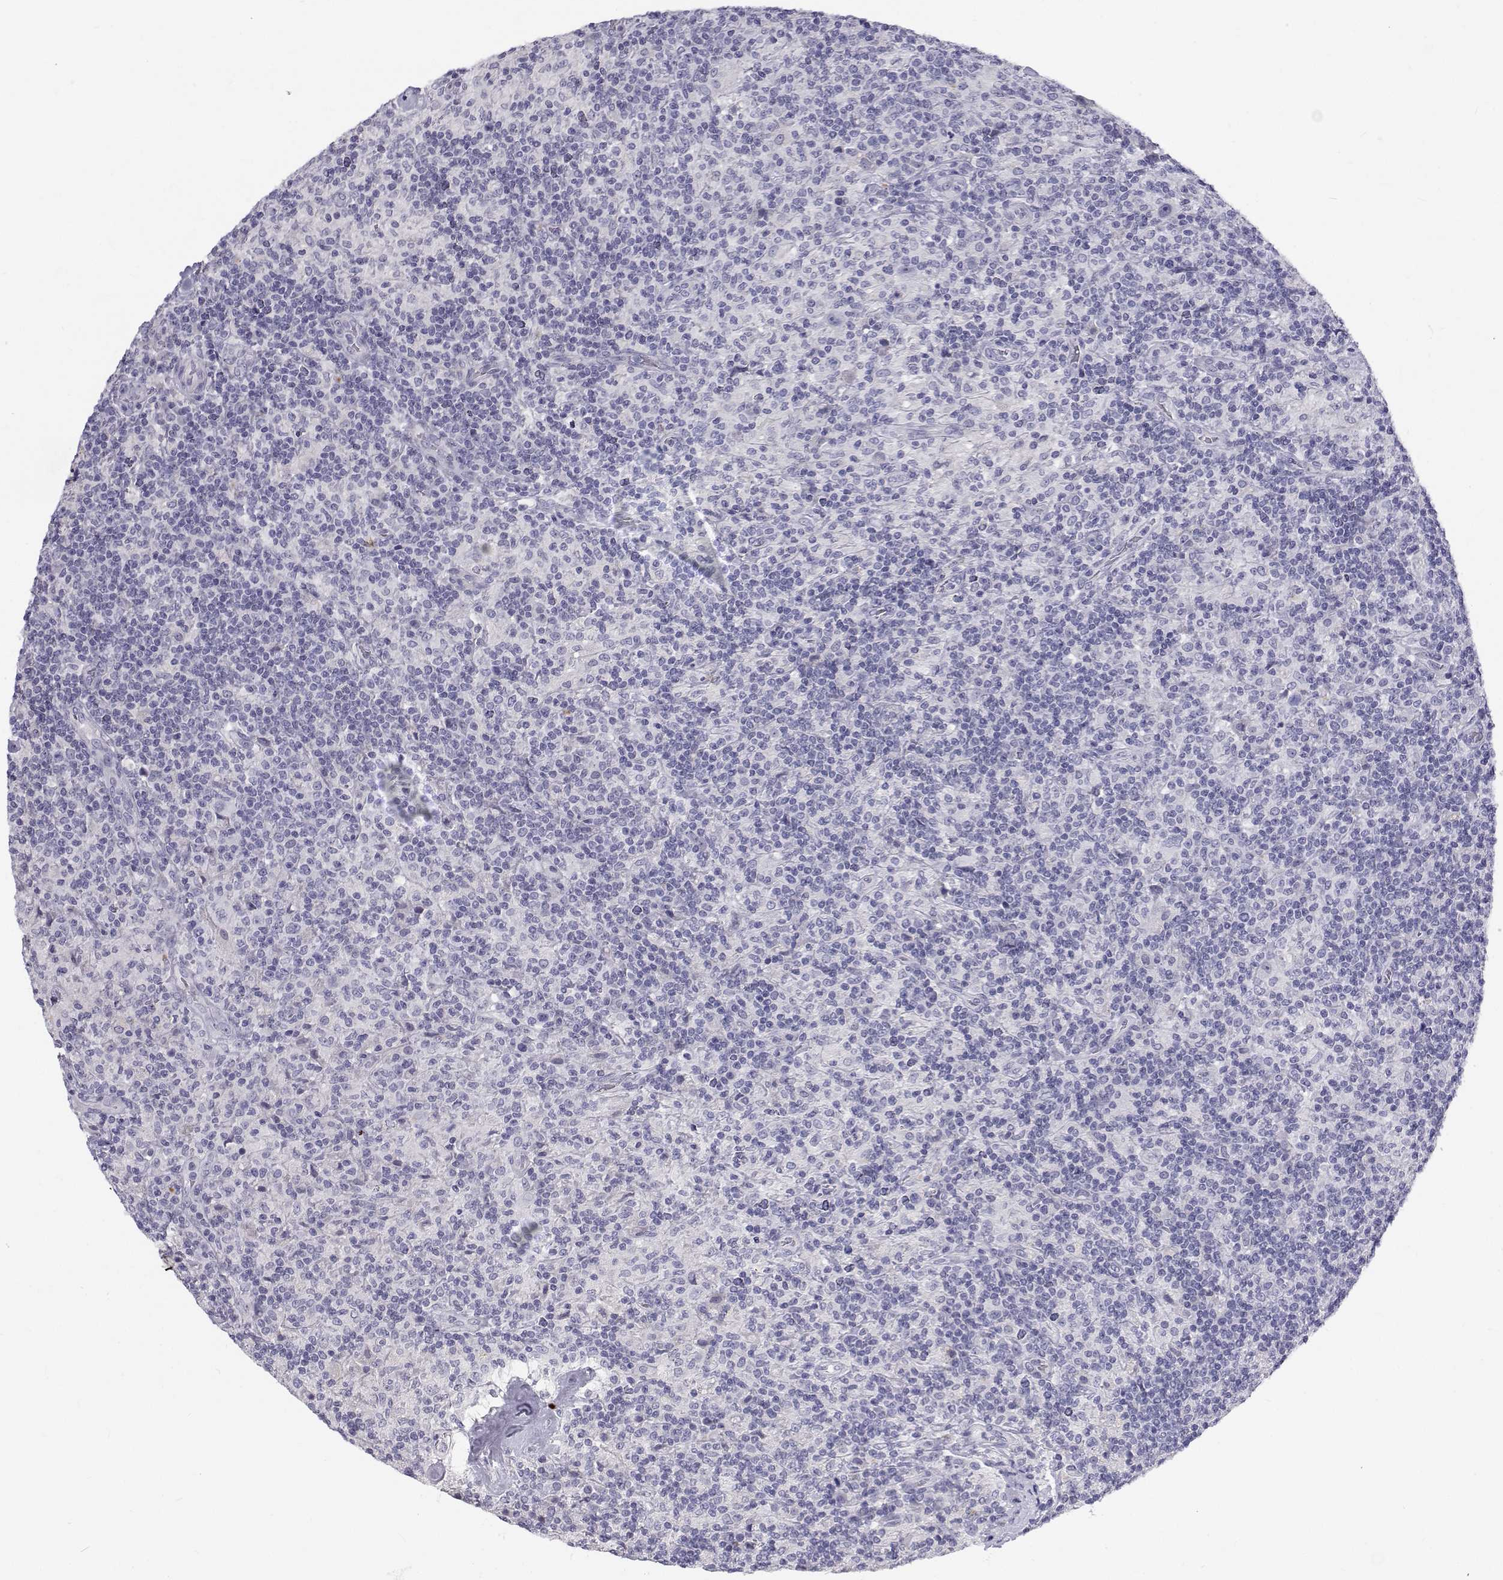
{"staining": {"intensity": "negative", "quantity": "none", "location": "none"}, "tissue": "lymphoma", "cell_type": "Tumor cells", "image_type": "cancer", "snomed": [{"axis": "morphology", "description": "Hodgkin's disease, NOS"}, {"axis": "topography", "description": "Lymph node"}], "caption": "Image shows no protein expression in tumor cells of Hodgkin's disease tissue. (Brightfield microscopy of DAB immunohistochemistry at high magnification).", "gene": "NCR2", "patient": {"sex": "male", "age": 70}}